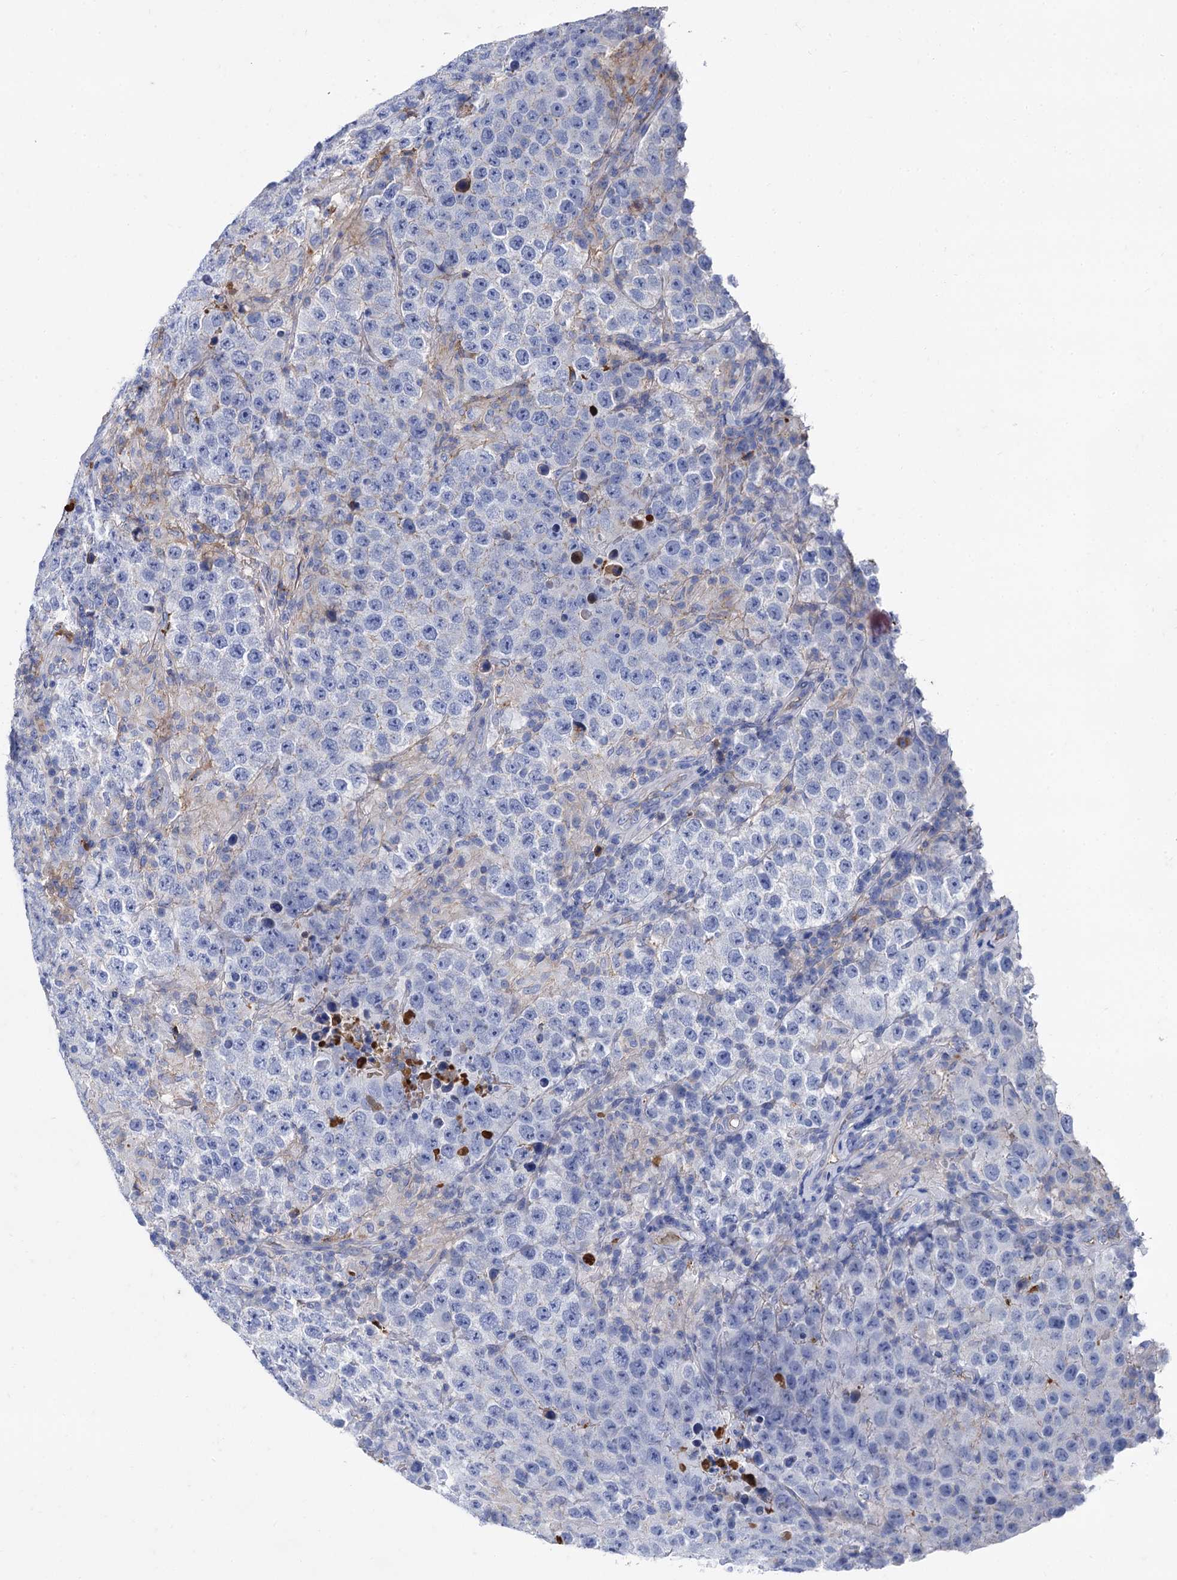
{"staining": {"intensity": "negative", "quantity": "none", "location": "none"}, "tissue": "testis cancer", "cell_type": "Tumor cells", "image_type": "cancer", "snomed": [{"axis": "morphology", "description": "Normal tissue, NOS"}, {"axis": "morphology", "description": "Urothelial carcinoma, High grade"}, {"axis": "morphology", "description": "Seminoma, NOS"}, {"axis": "morphology", "description": "Carcinoma, Embryonal, NOS"}, {"axis": "topography", "description": "Urinary bladder"}, {"axis": "topography", "description": "Testis"}], "caption": "This is an immunohistochemistry histopathology image of testis seminoma. There is no expression in tumor cells.", "gene": "TMEM72", "patient": {"sex": "male", "age": 41}}